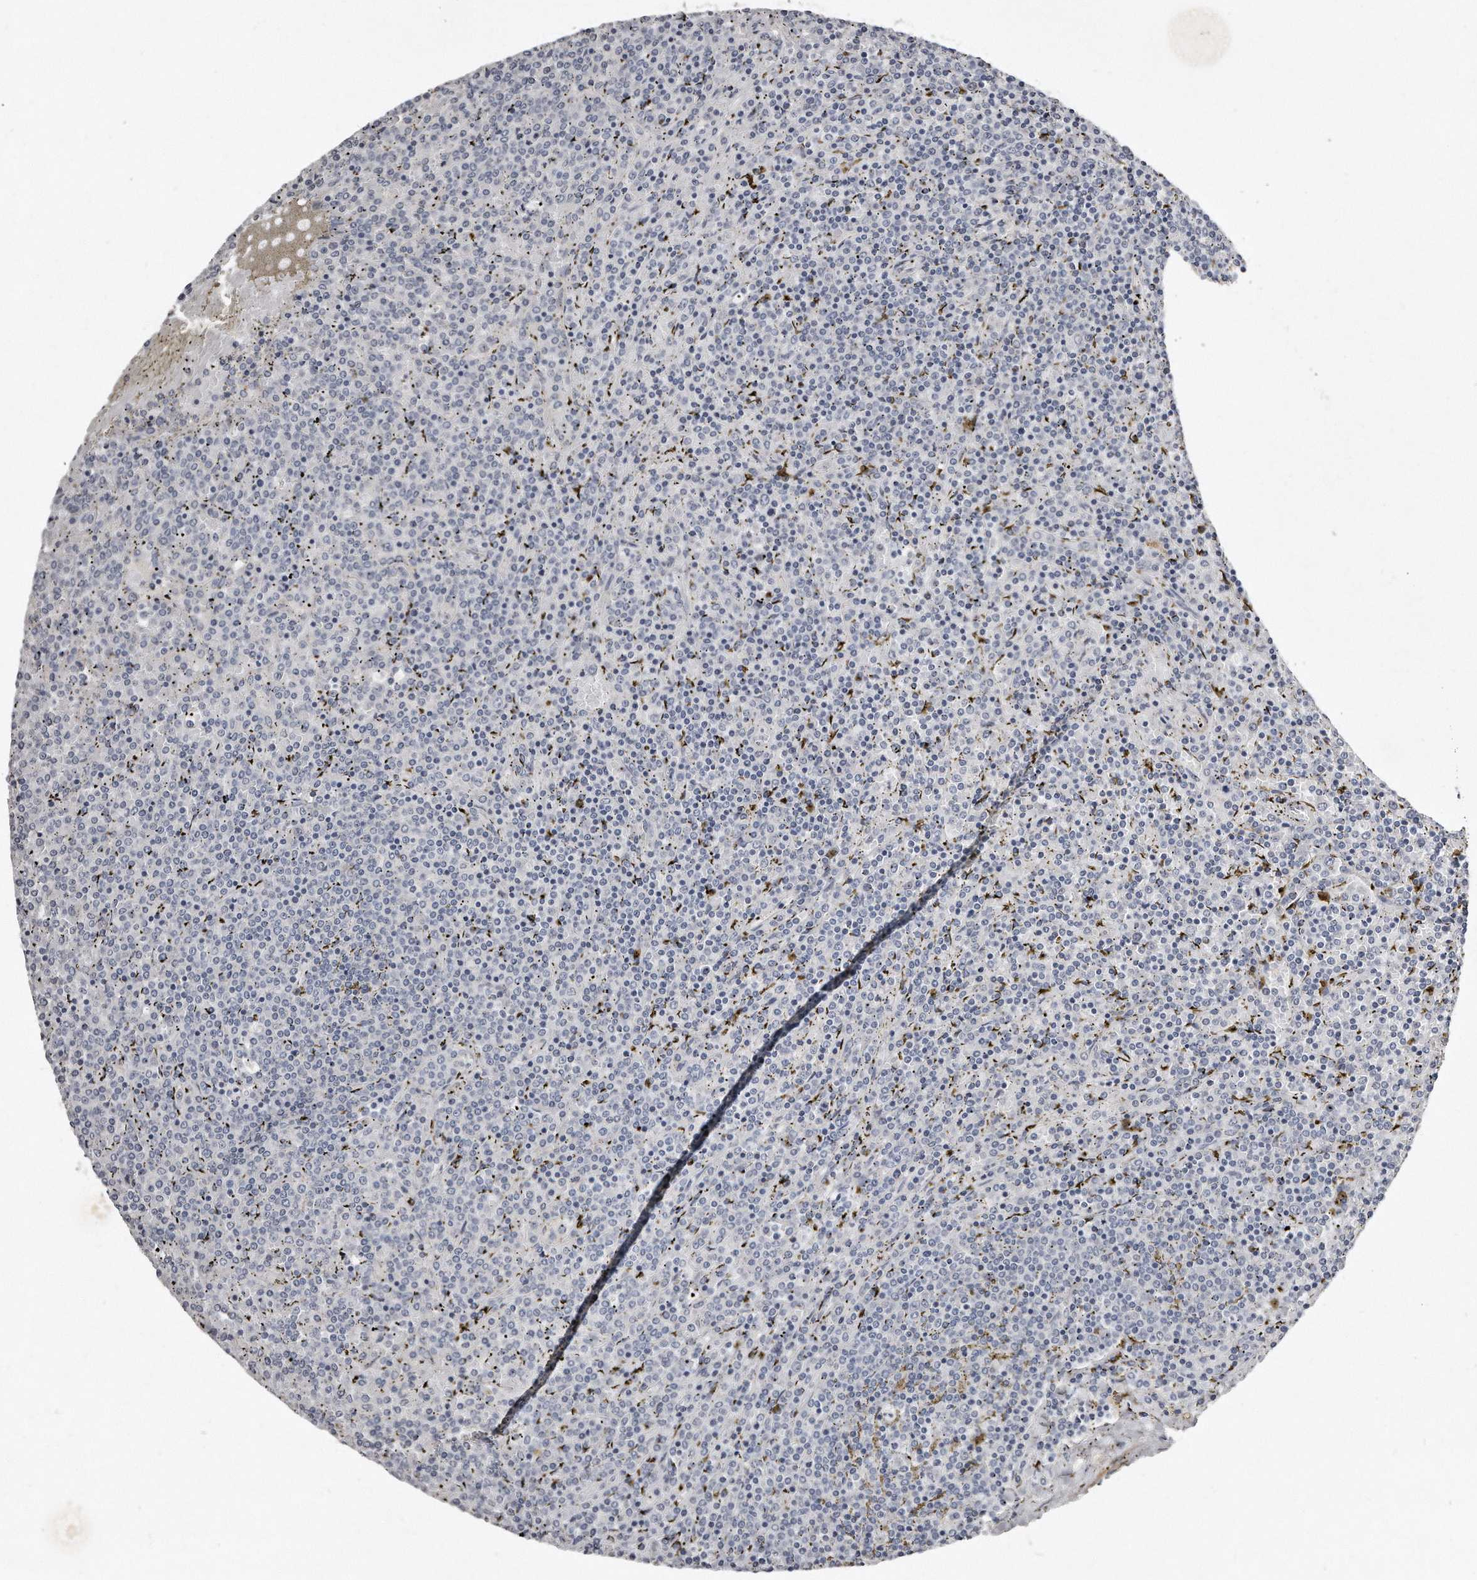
{"staining": {"intensity": "negative", "quantity": "none", "location": "none"}, "tissue": "lymphoma", "cell_type": "Tumor cells", "image_type": "cancer", "snomed": [{"axis": "morphology", "description": "Malignant lymphoma, non-Hodgkin's type, Low grade"}, {"axis": "topography", "description": "Spleen"}], "caption": "IHC photomicrograph of human lymphoma stained for a protein (brown), which reveals no staining in tumor cells. (DAB (3,3'-diaminobenzidine) immunohistochemistry (IHC) with hematoxylin counter stain).", "gene": "LMOD1", "patient": {"sex": "female", "age": 19}}